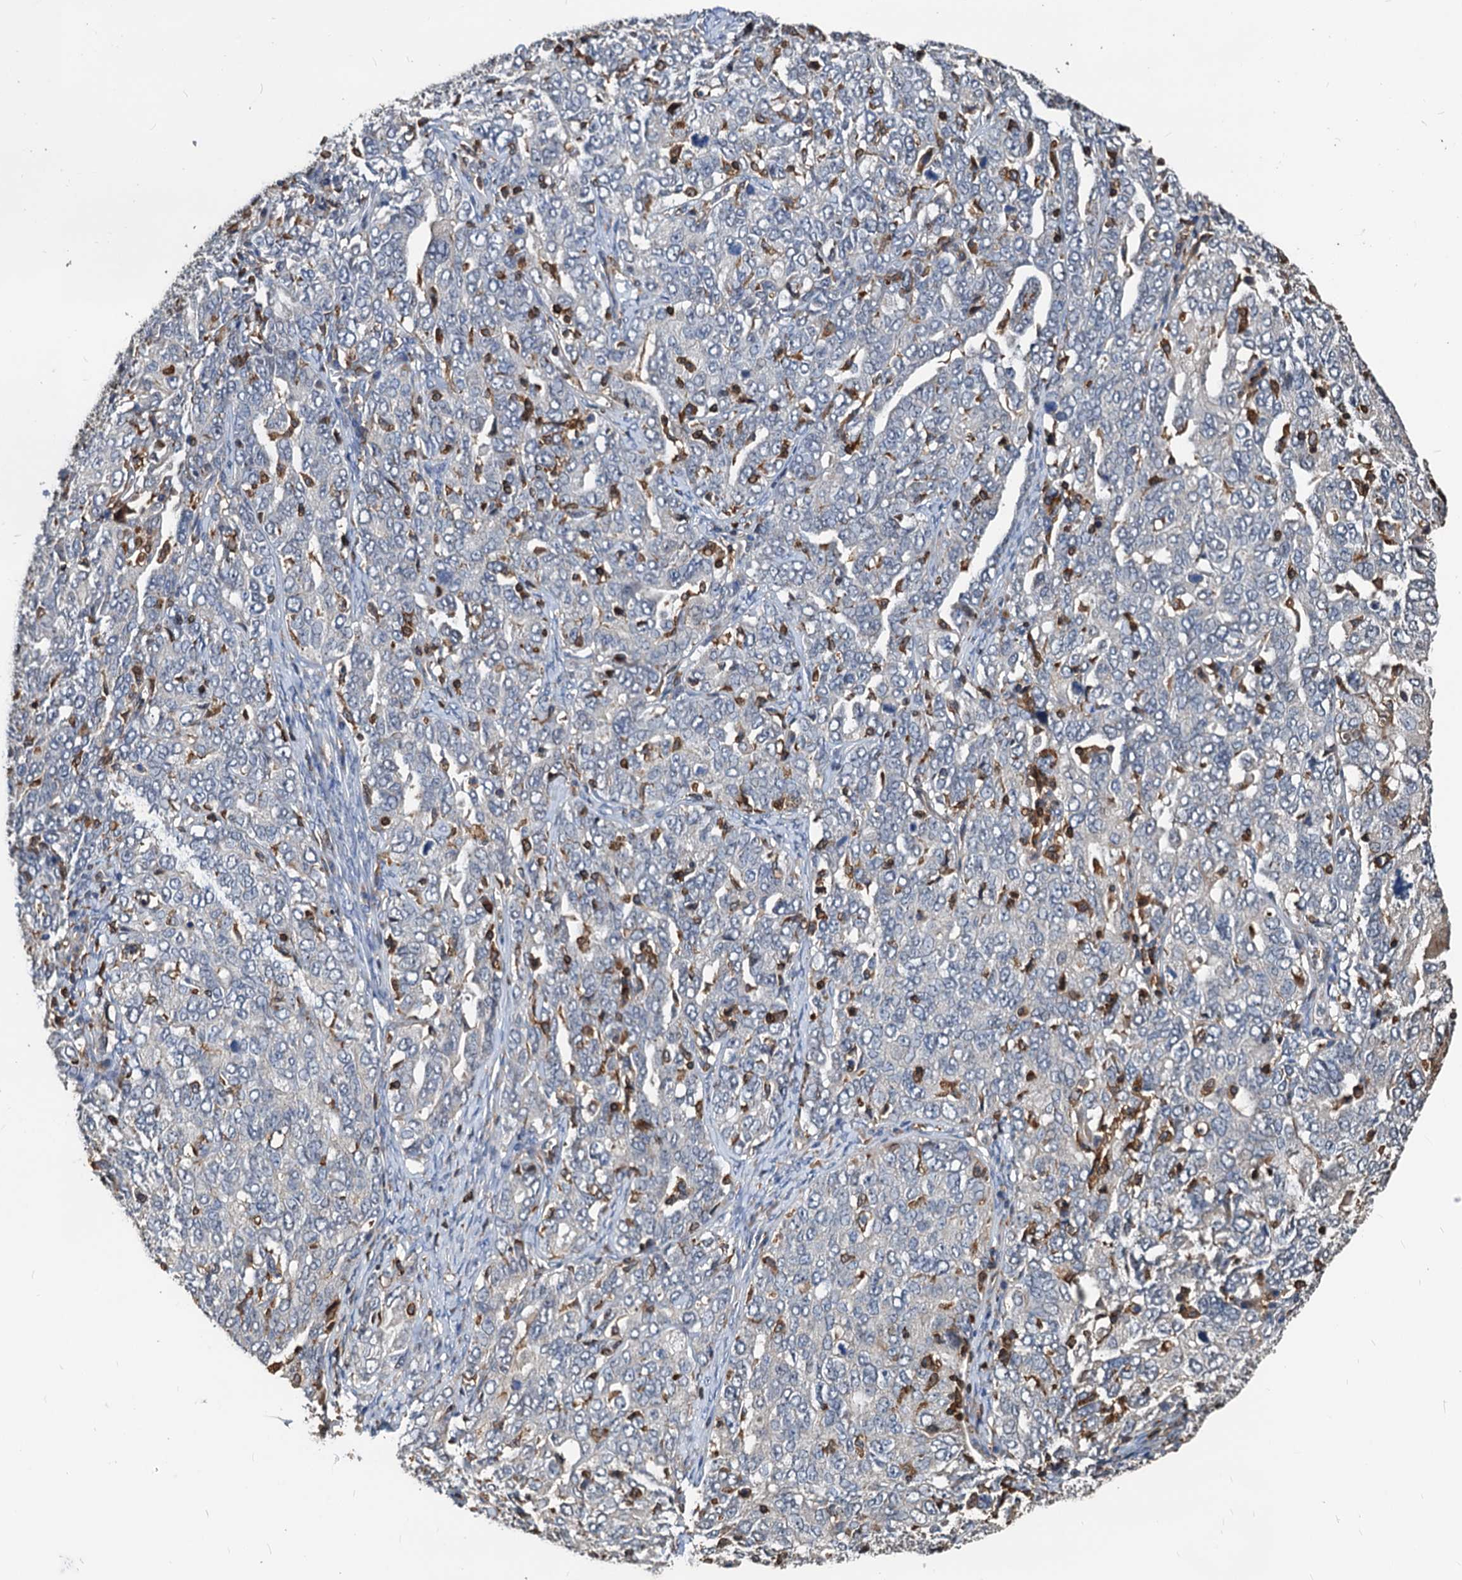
{"staining": {"intensity": "negative", "quantity": "none", "location": "none"}, "tissue": "ovarian cancer", "cell_type": "Tumor cells", "image_type": "cancer", "snomed": [{"axis": "morphology", "description": "Carcinoma, endometroid"}, {"axis": "topography", "description": "Ovary"}], "caption": "A high-resolution photomicrograph shows immunohistochemistry (IHC) staining of ovarian endometroid carcinoma, which reveals no significant staining in tumor cells.", "gene": "LCP2", "patient": {"sex": "female", "age": 62}}